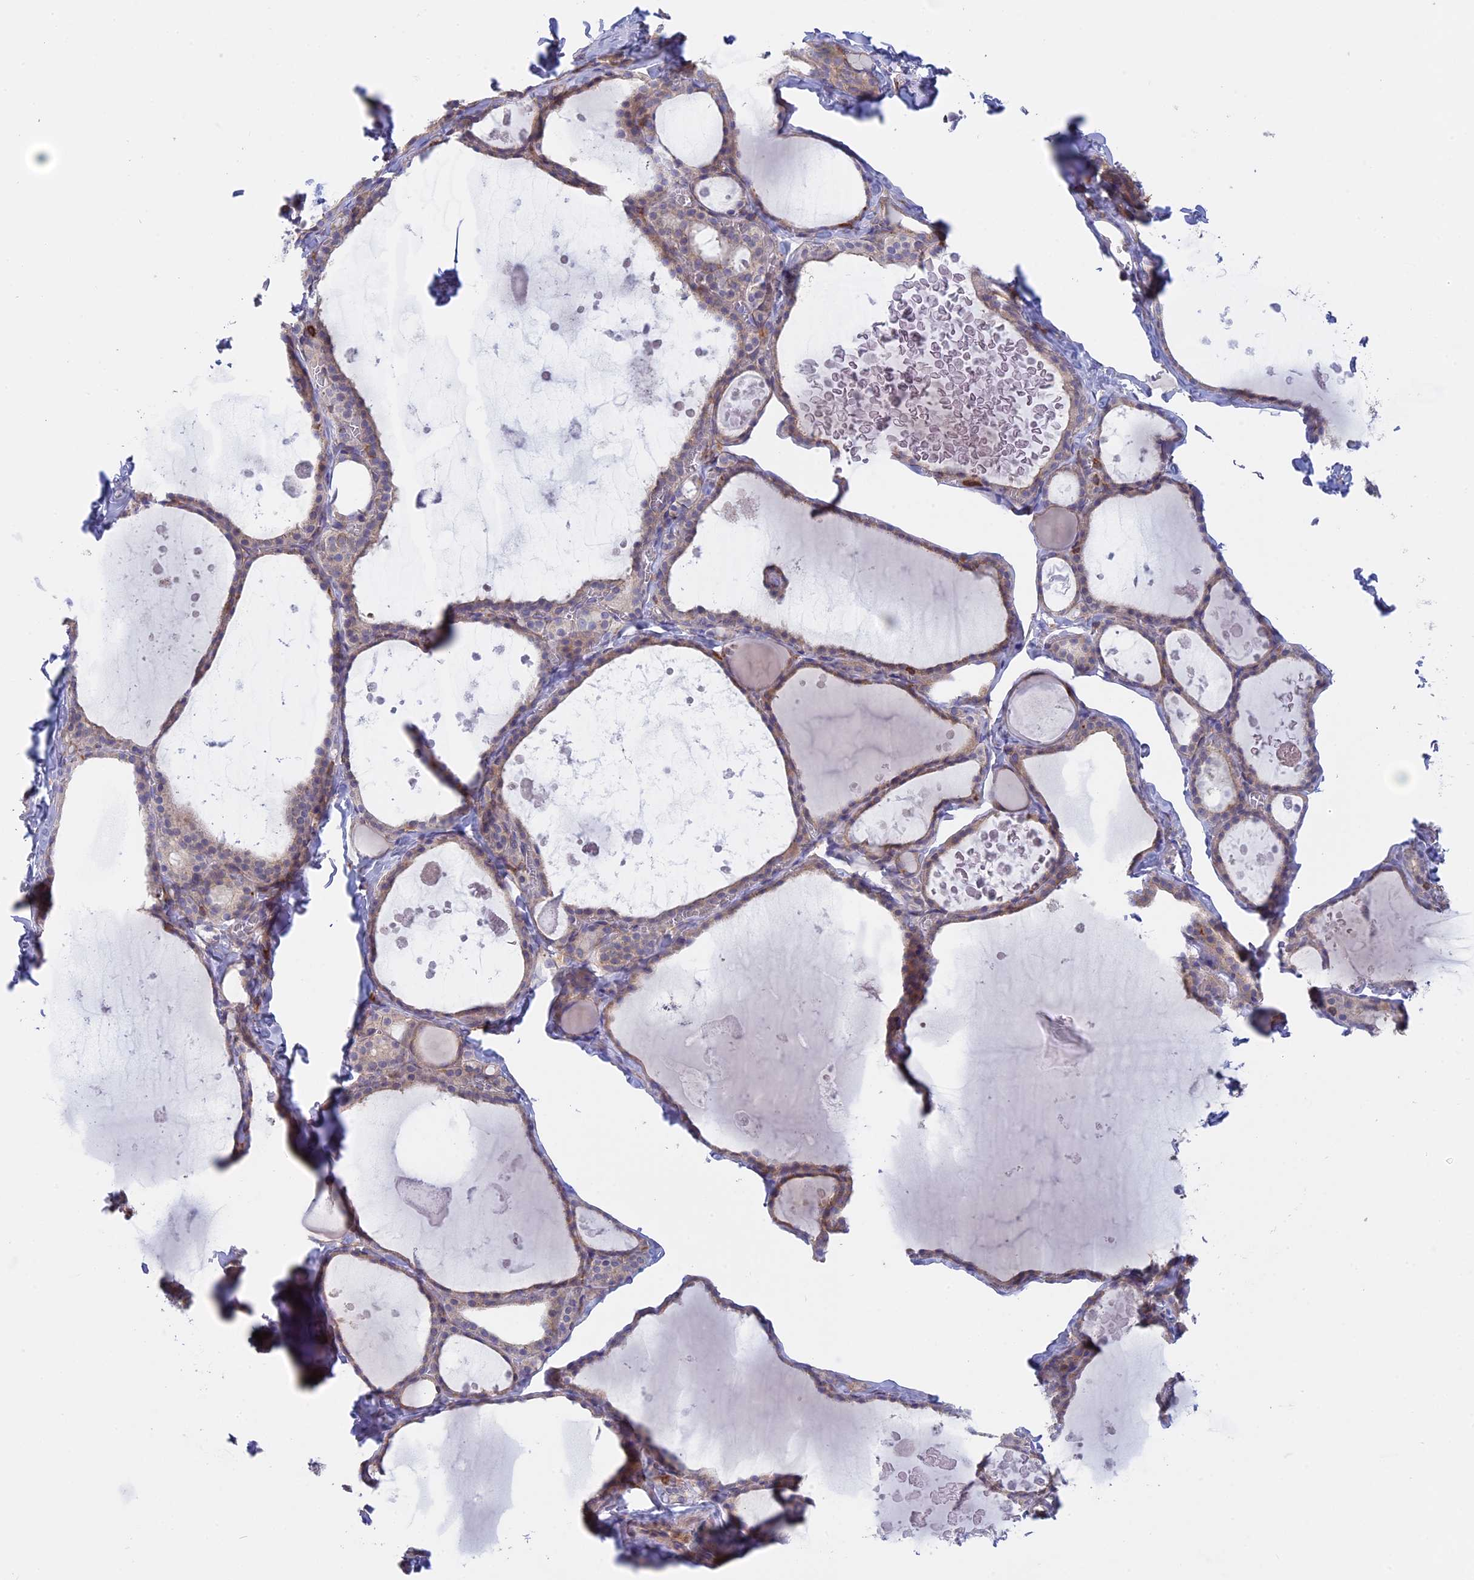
{"staining": {"intensity": "weak", "quantity": "<25%", "location": "cytoplasmic/membranous"}, "tissue": "thyroid gland", "cell_type": "Glandular cells", "image_type": "normal", "snomed": [{"axis": "morphology", "description": "Normal tissue, NOS"}, {"axis": "topography", "description": "Thyroid gland"}], "caption": "Immunohistochemistry histopathology image of unremarkable human thyroid gland stained for a protein (brown), which exhibits no positivity in glandular cells.", "gene": "GMIP", "patient": {"sex": "male", "age": 56}}